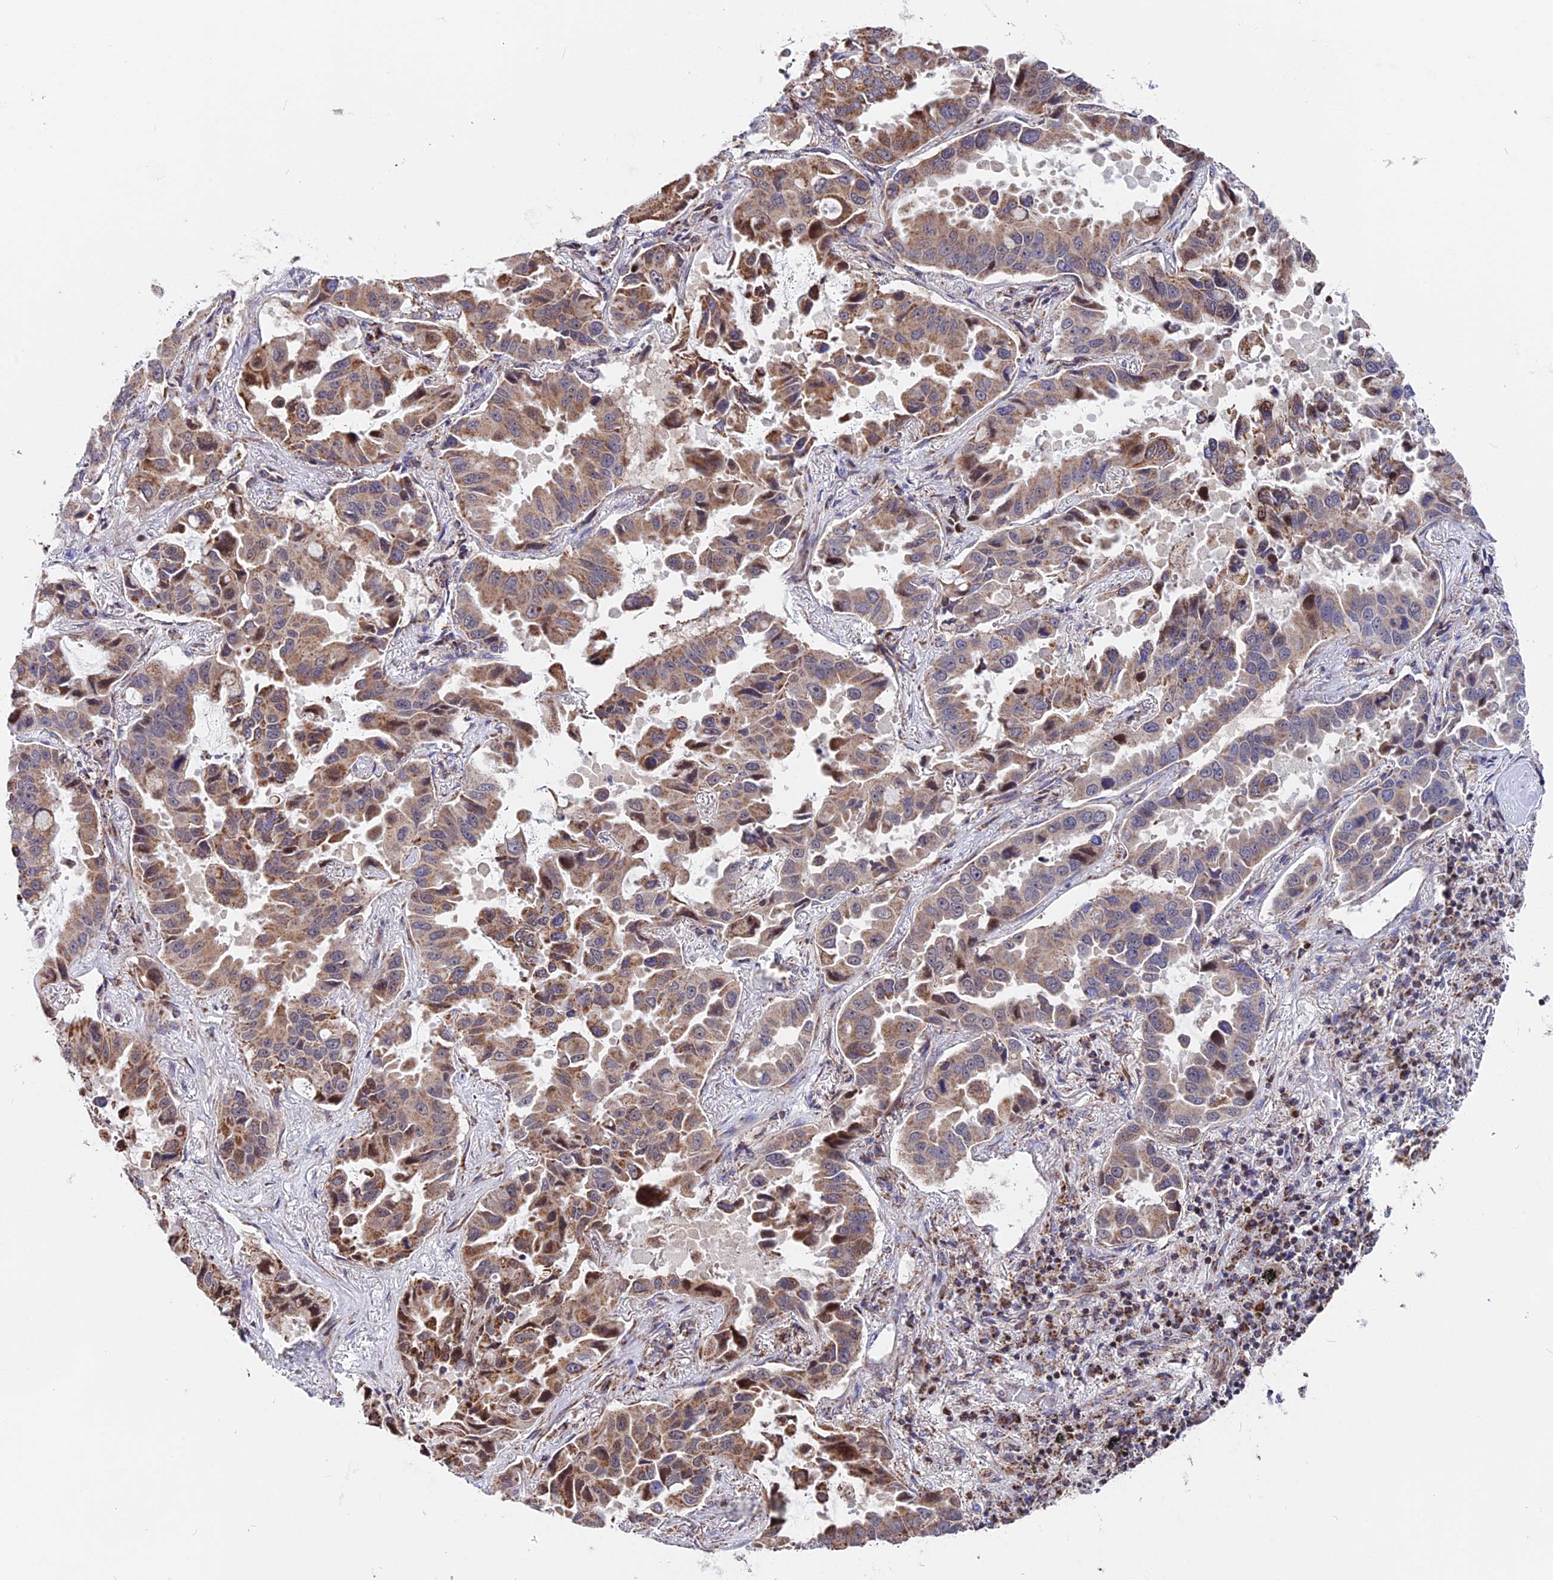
{"staining": {"intensity": "moderate", "quantity": ">75%", "location": "cytoplasmic/membranous"}, "tissue": "lung cancer", "cell_type": "Tumor cells", "image_type": "cancer", "snomed": [{"axis": "morphology", "description": "Adenocarcinoma, NOS"}, {"axis": "topography", "description": "Lung"}], "caption": "Protein staining of lung cancer tissue reveals moderate cytoplasmic/membranous expression in approximately >75% of tumor cells.", "gene": "FAM174C", "patient": {"sex": "male", "age": 64}}